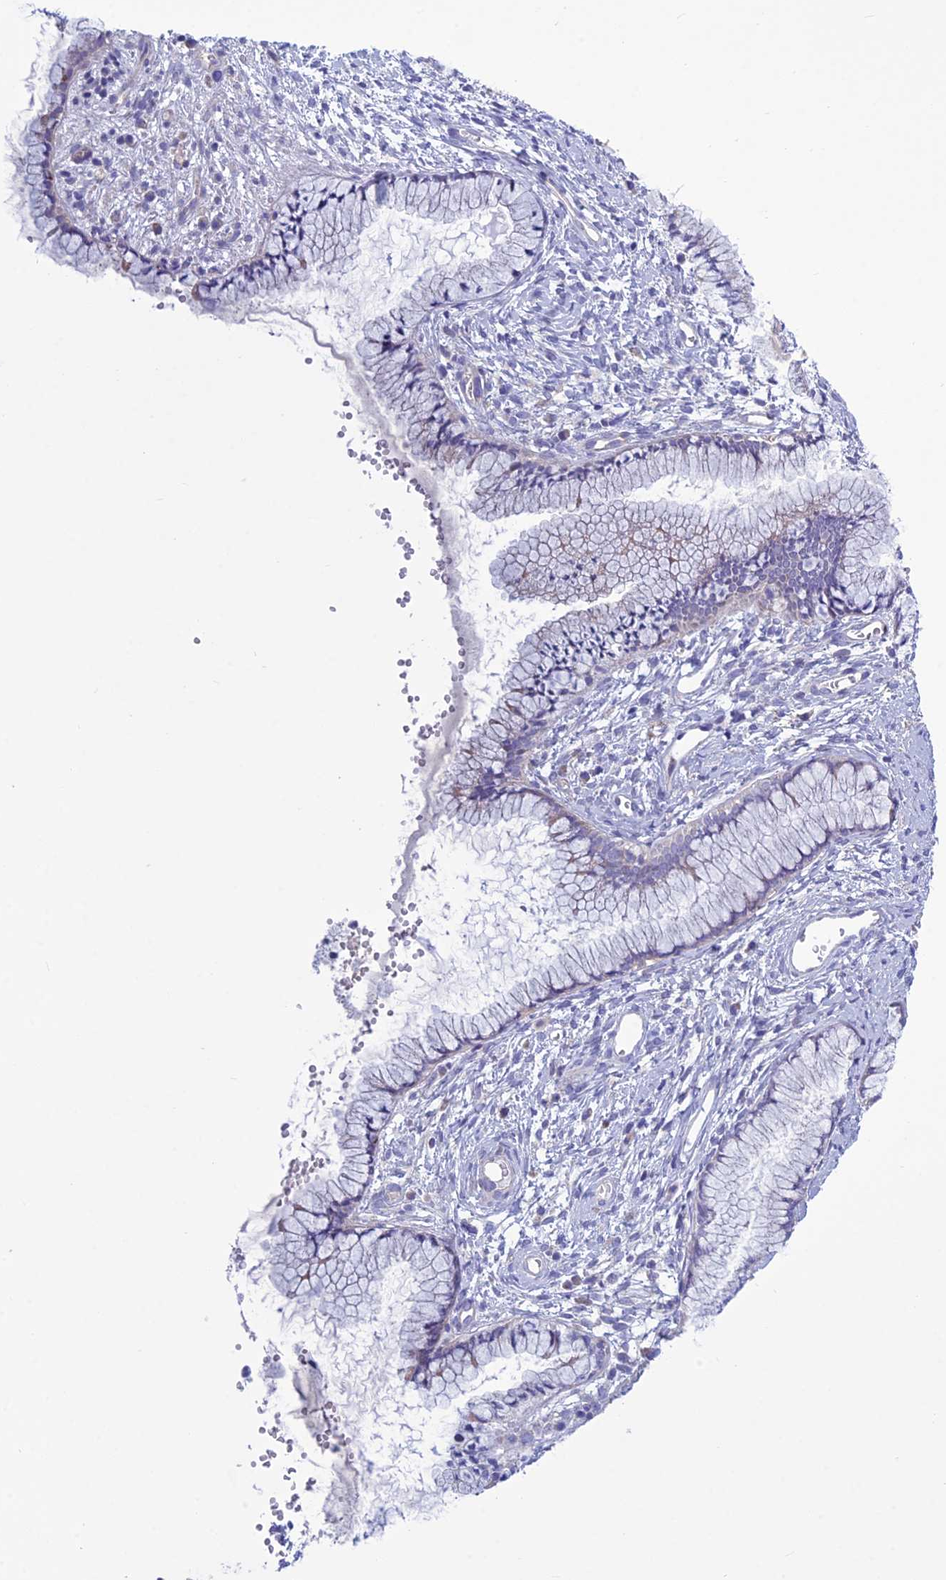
{"staining": {"intensity": "weak", "quantity": "<25%", "location": "cytoplasmic/membranous"}, "tissue": "cervix", "cell_type": "Glandular cells", "image_type": "normal", "snomed": [{"axis": "morphology", "description": "Normal tissue, NOS"}, {"axis": "topography", "description": "Cervix"}], "caption": "Protein analysis of normal cervix reveals no significant positivity in glandular cells.", "gene": "BHMT2", "patient": {"sex": "female", "age": 42}}